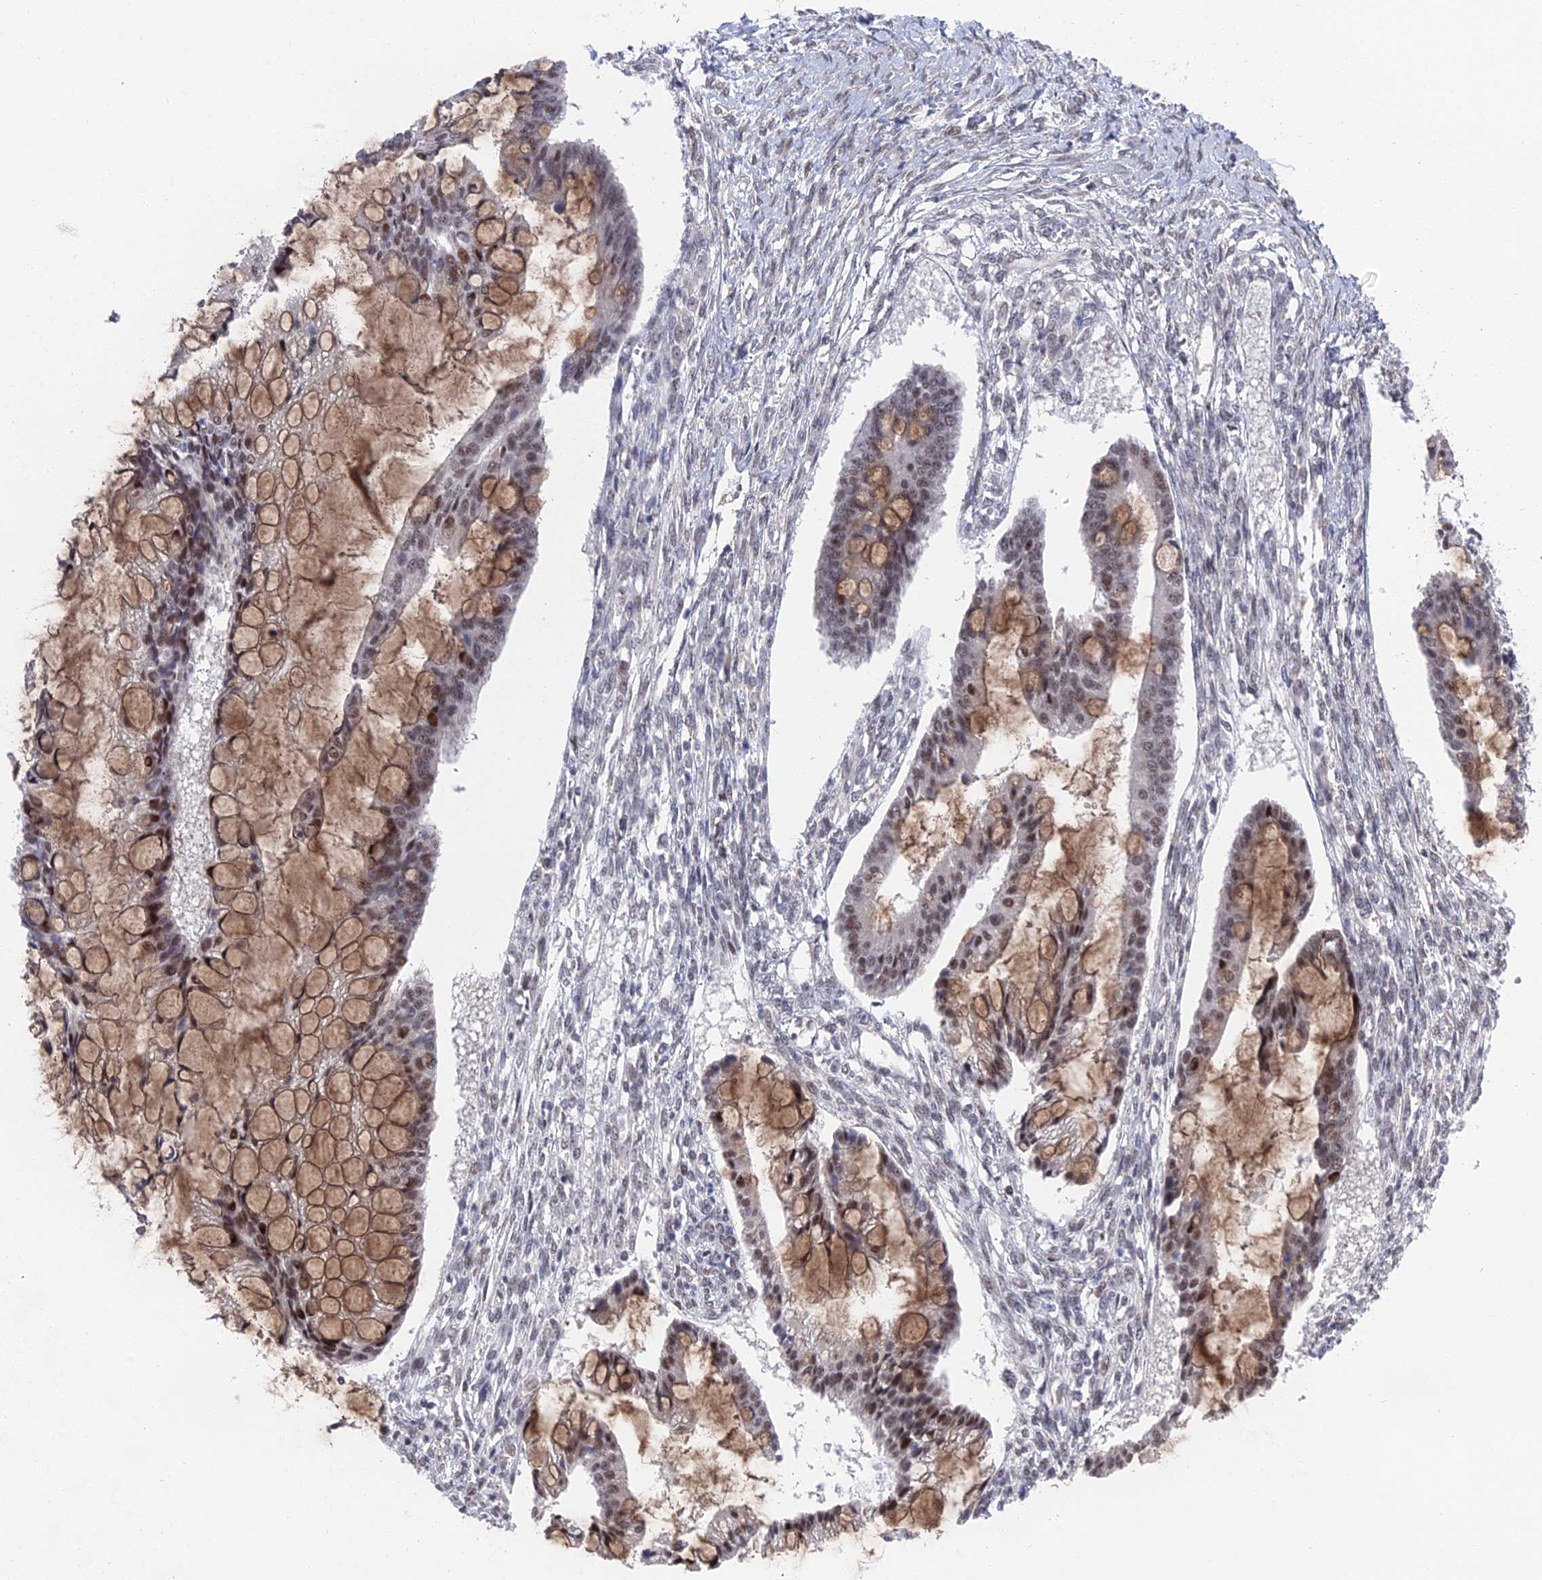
{"staining": {"intensity": "moderate", "quantity": "25%-75%", "location": "cytoplasmic/membranous,nuclear"}, "tissue": "ovarian cancer", "cell_type": "Tumor cells", "image_type": "cancer", "snomed": [{"axis": "morphology", "description": "Cystadenocarcinoma, mucinous, NOS"}, {"axis": "topography", "description": "Ovary"}], "caption": "DAB (3,3'-diaminobenzidine) immunohistochemical staining of ovarian cancer displays moderate cytoplasmic/membranous and nuclear protein positivity in about 25%-75% of tumor cells.", "gene": "FHIP2A", "patient": {"sex": "female", "age": 73}}